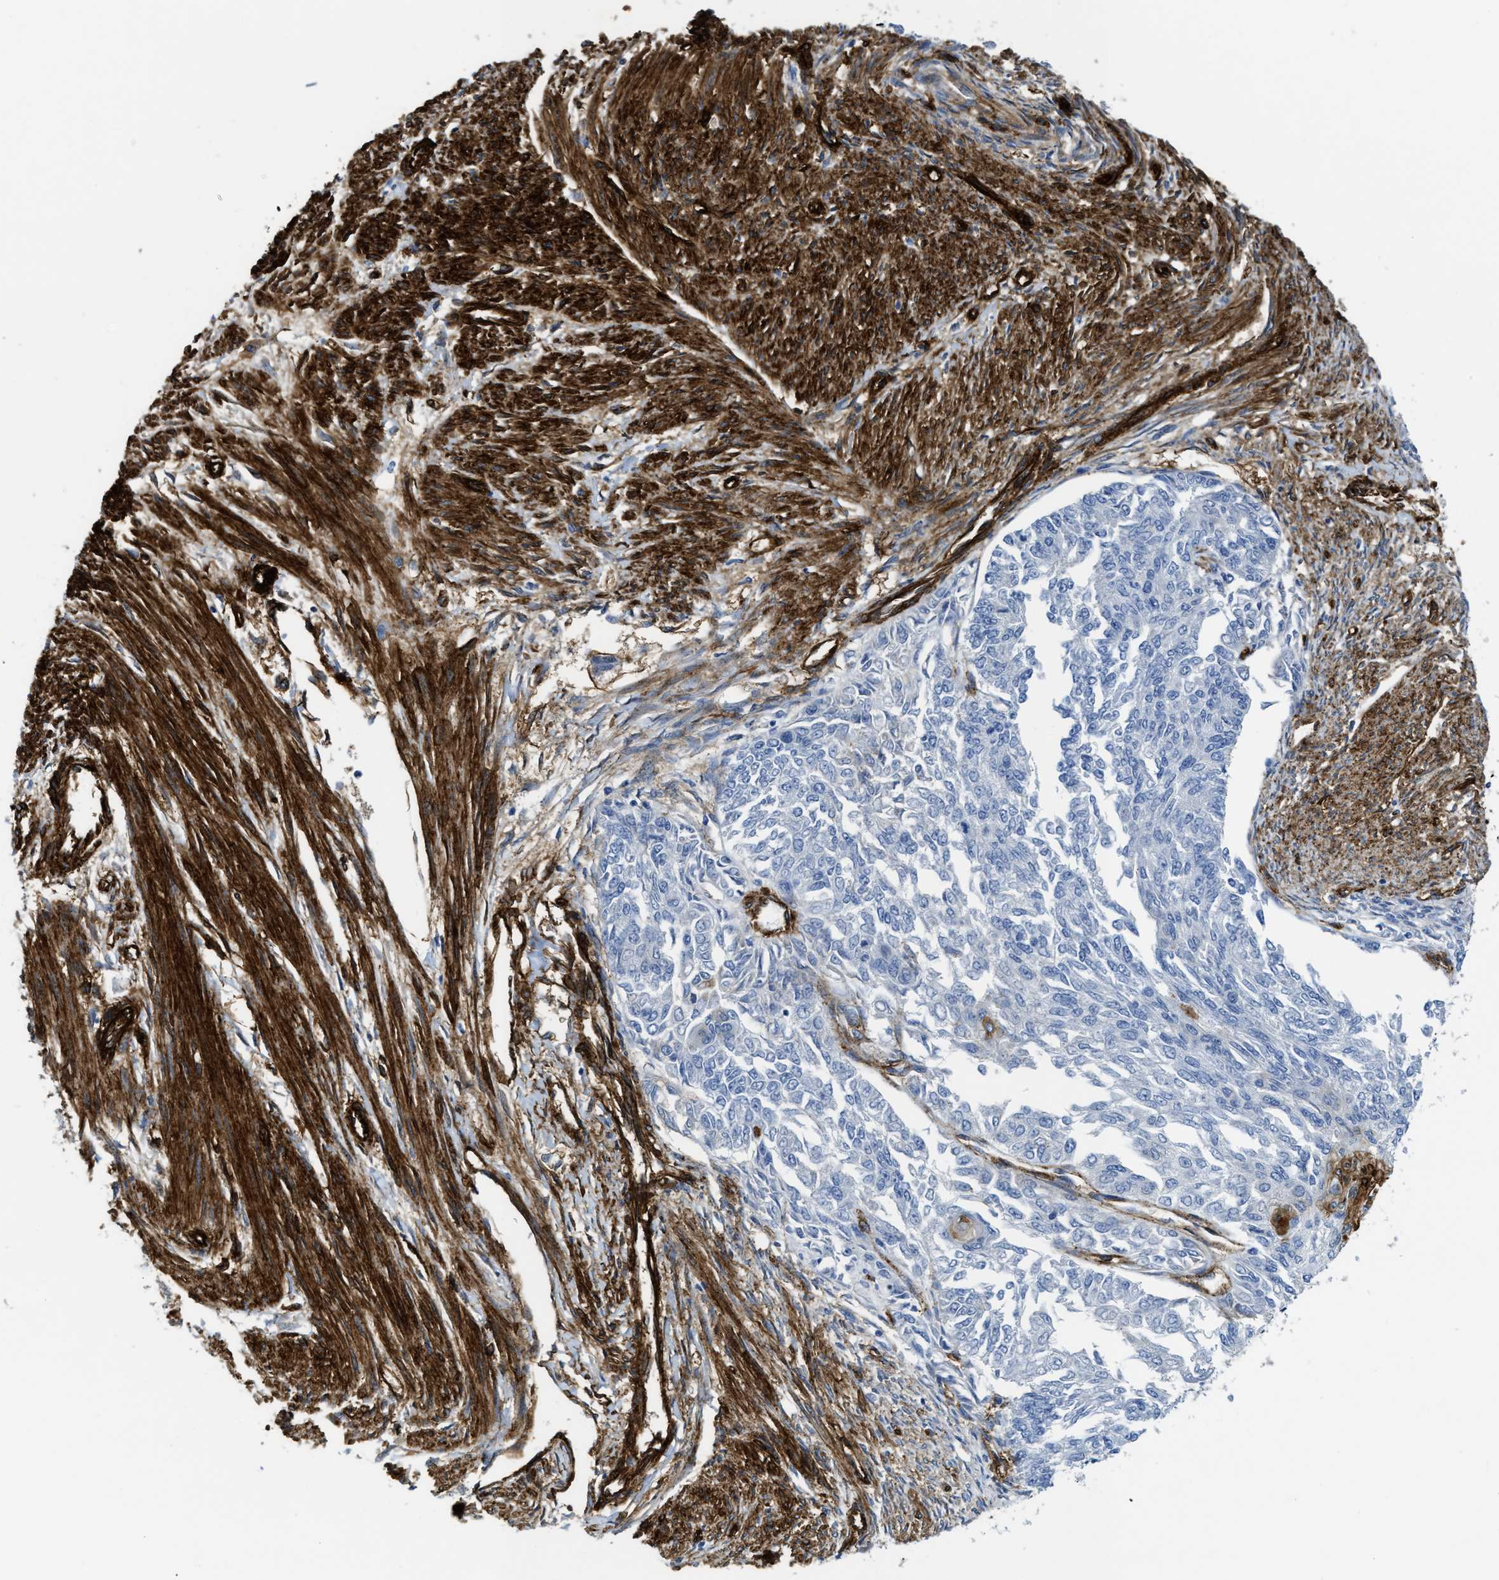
{"staining": {"intensity": "negative", "quantity": "none", "location": "none"}, "tissue": "endometrial cancer", "cell_type": "Tumor cells", "image_type": "cancer", "snomed": [{"axis": "morphology", "description": "Adenocarcinoma, NOS"}, {"axis": "topography", "description": "Endometrium"}], "caption": "This is a photomicrograph of immunohistochemistry (IHC) staining of endometrial cancer (adenocarcinoma), which shows no staining in tumor cells. (Brightfield microscopy of DAB IHC at high magnification).", "gene": "NAB1", "patient": {"sex": "female", "age": 32}}